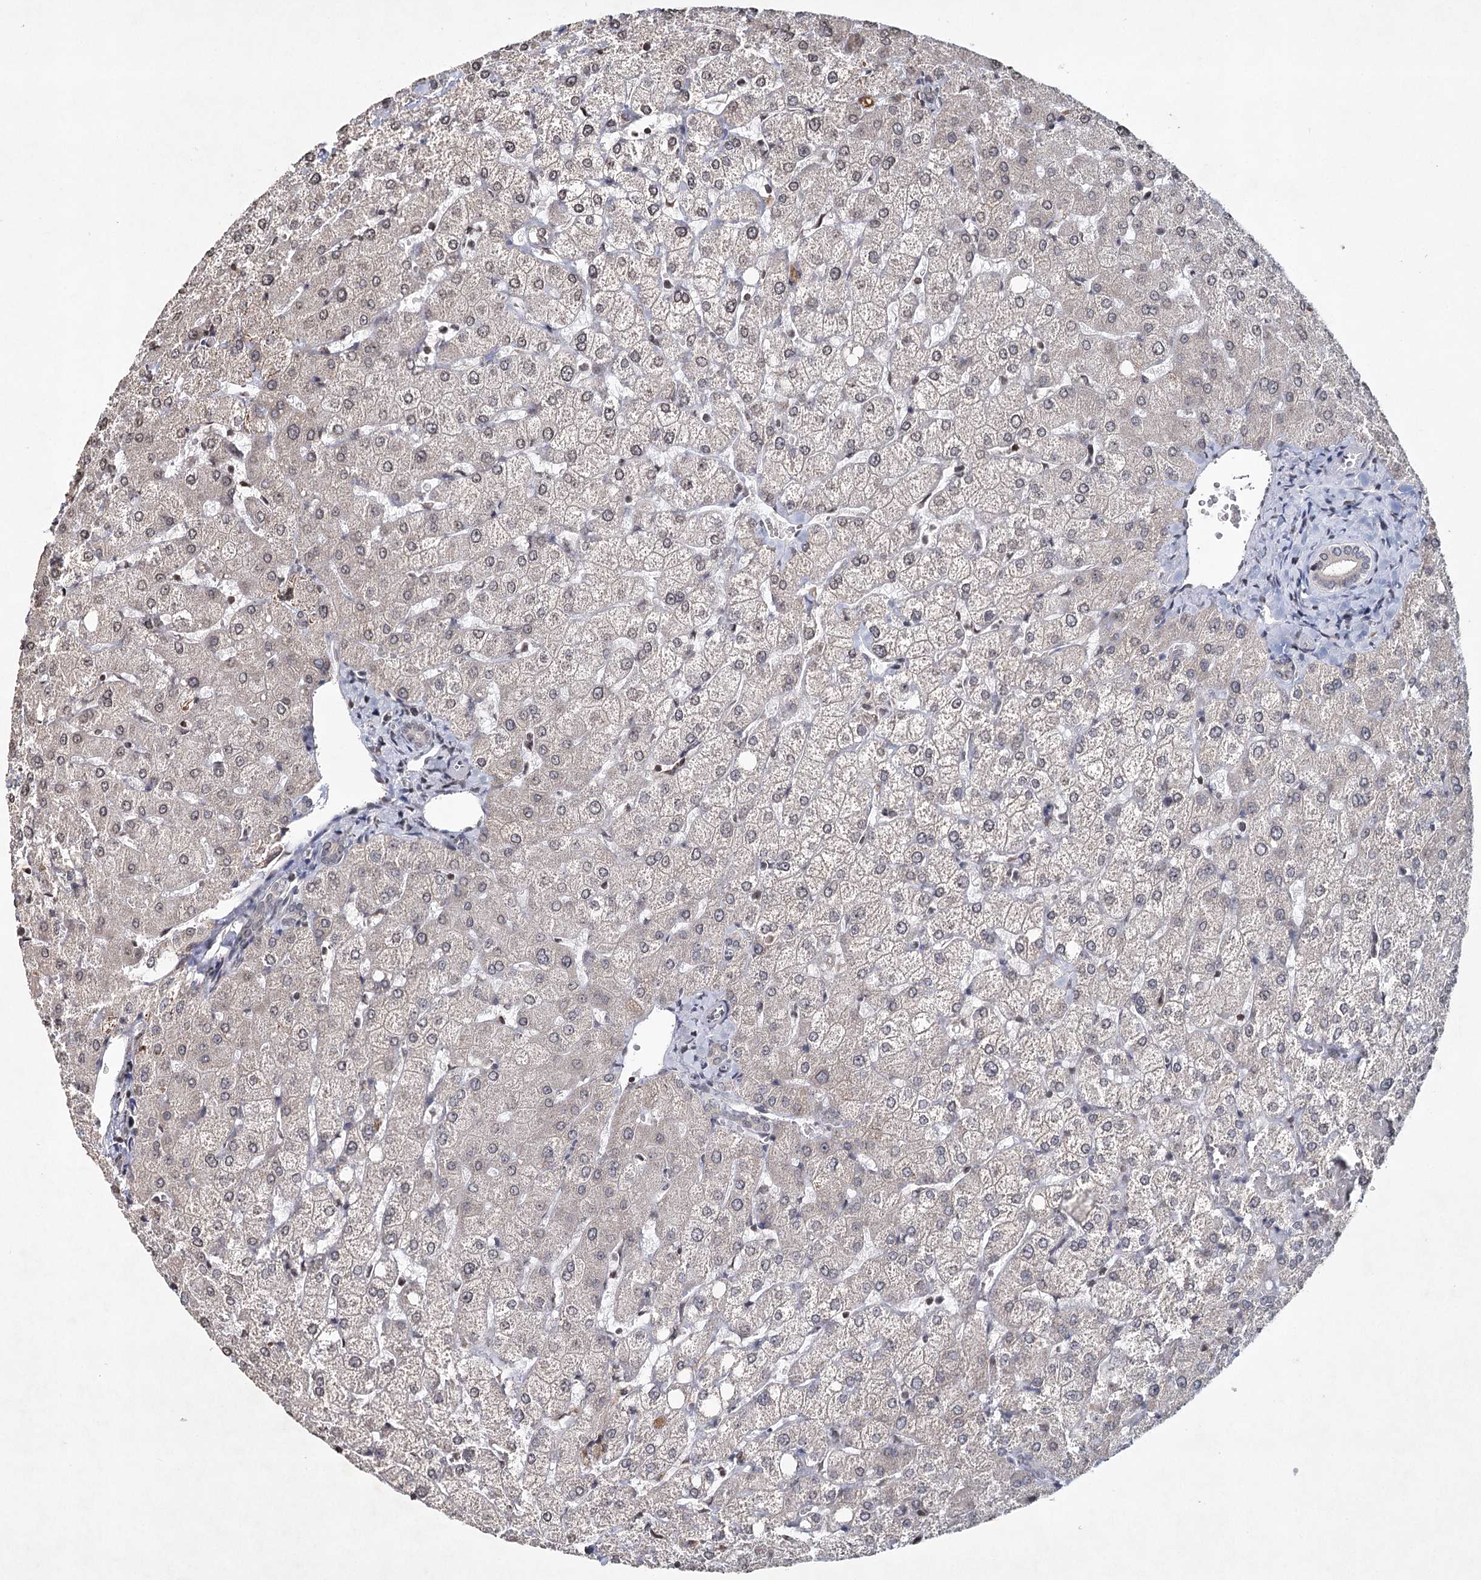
{"staining": {"intensity": "negative", "quantity": "none", "location": "none"}, "tissue": "liver", "cell_type": "Cholangiocytes", "image_type": "normal", "snomed": [{"axis": "morphology", "description": "Normal tissue, NOS"}, {"axis": "topography", "description": "Liver"}], "caption": "This is a micrograph of immunohistochemistry (IHC) staining of unremarkable liver, which shows no positivity in cholangiocytes. (Brightfield microscopy of DAB immunohistochemistry (IHC) at high magnification).", "gene": "ICOS", "patient": {"sex": "female", "age": 54}}